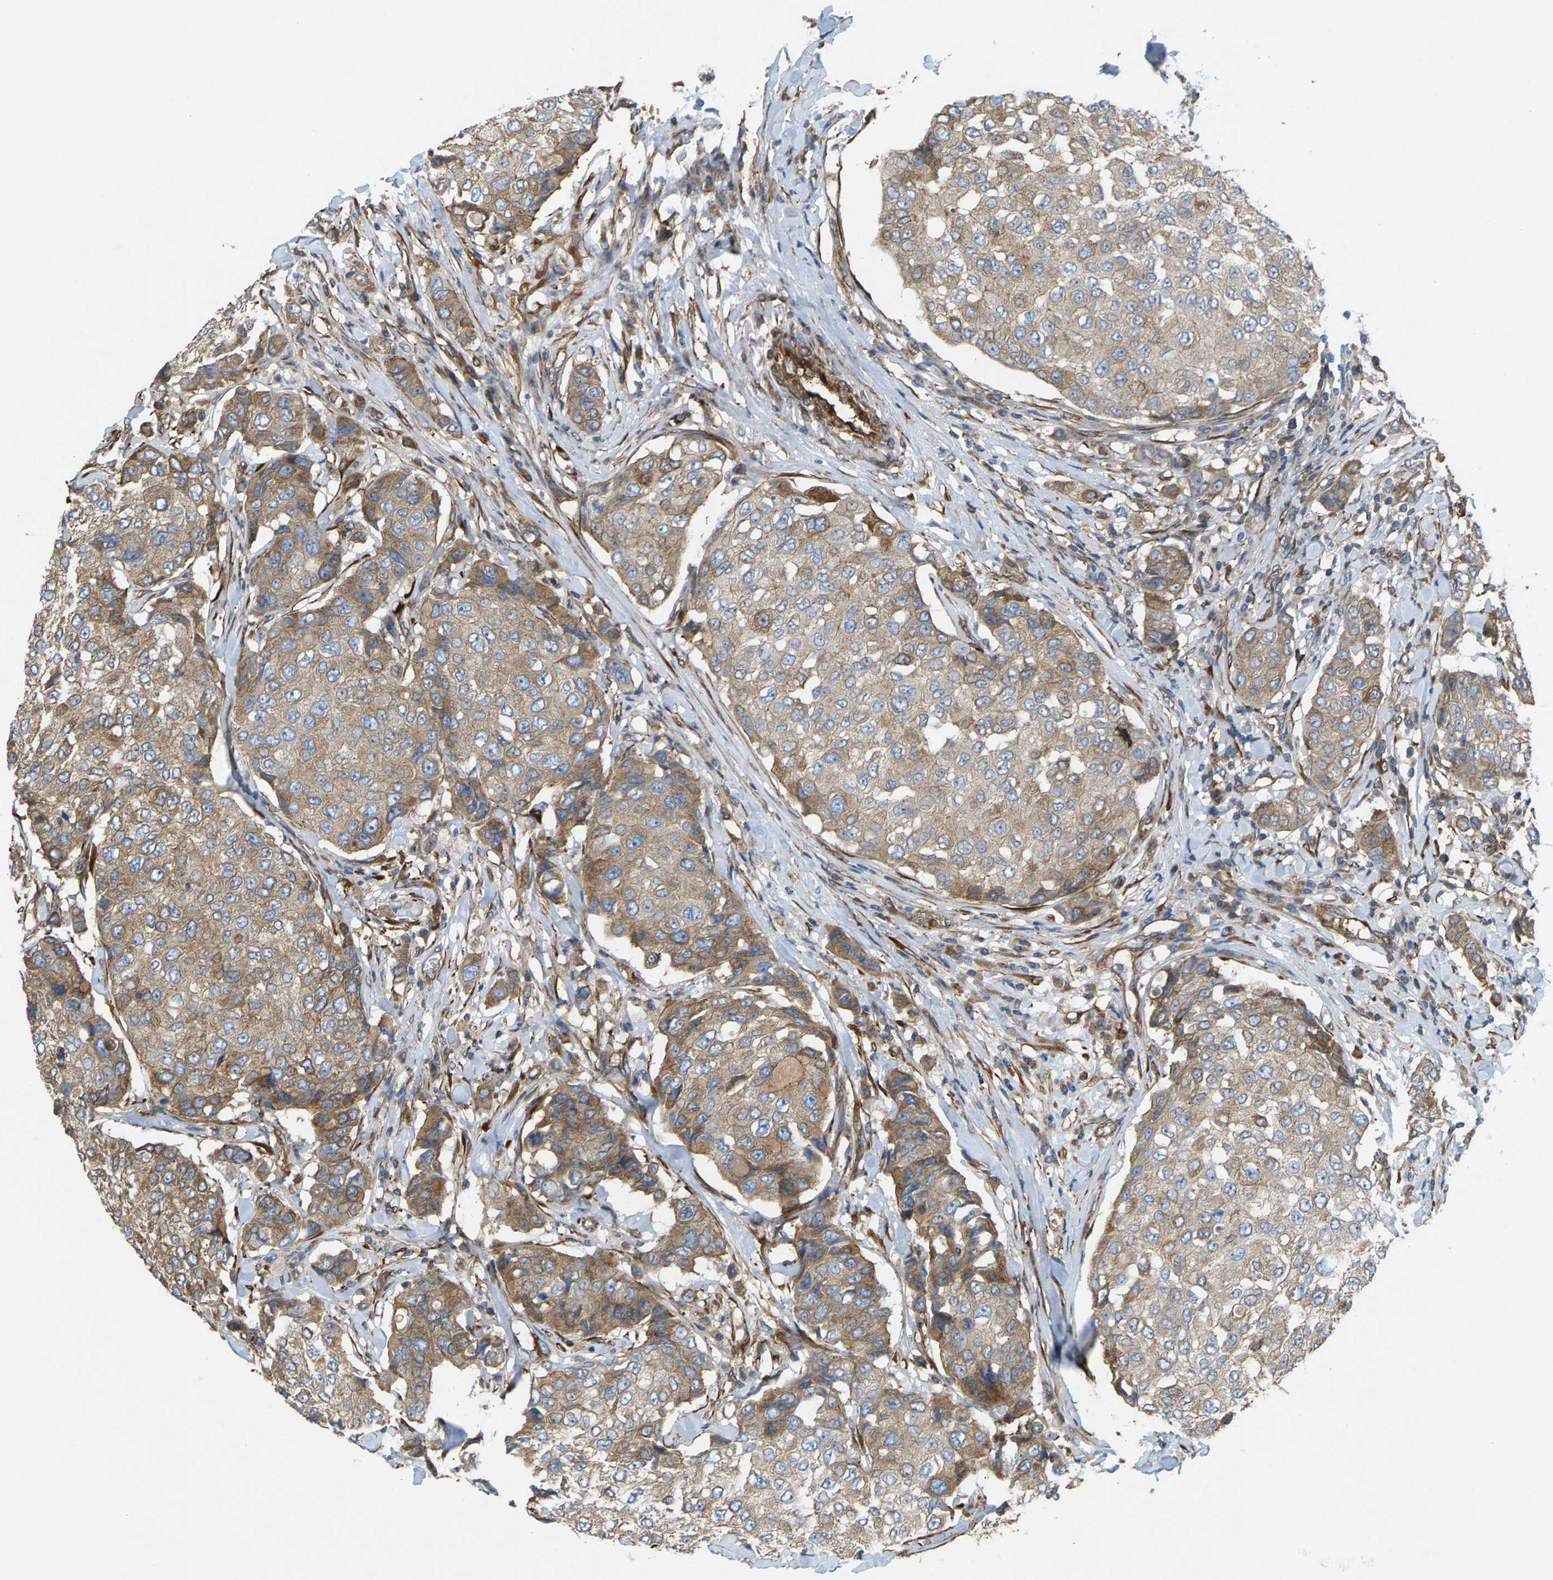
{"staining": {"intensity": "moderate", "quantity": ">75%", "location": "cytoplasmic/membranous"}, "tissue": "breast cancer", "cell_type": "Tumor cells", "image_type": "cancer", "snomed": [{"axis": "morphology", "description": "Duct carcinoma"}, {"axis": "topography", "description": "Breast"}], "caption": "A medium amount of moderate cytoplasmic/membranous expression is seen in about >75% of tumor cells in breast cancer tissue.", "gene": "PDCL", "patient": {"sex": "female", "age": 27}}